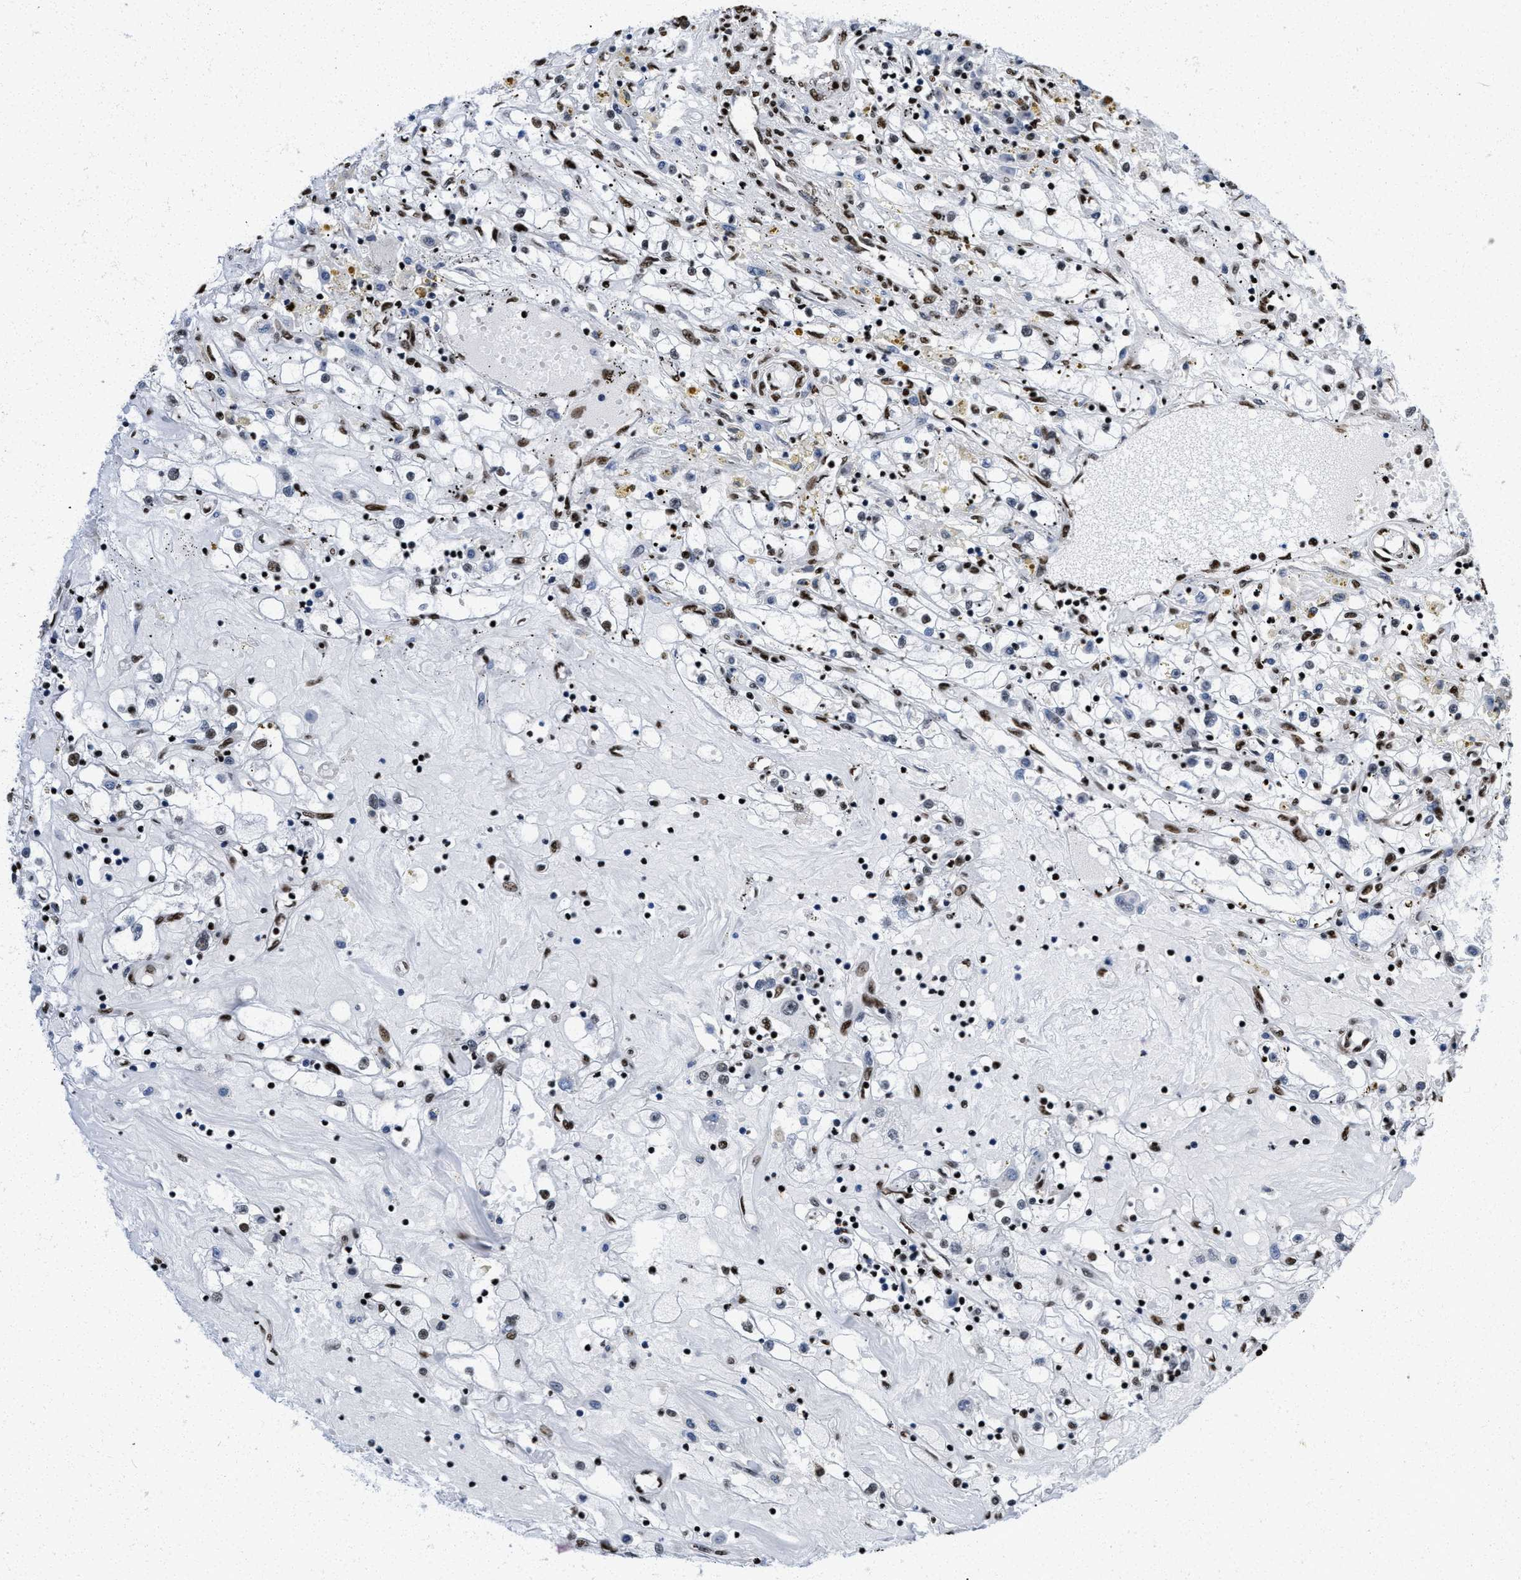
{"staining": {"intensity": "moderate", "quantity": "25%-75%", "location": "nuclear"}, "tissue": "renal cancer", "cell_type": "Tumor cells", "image_type": "cancer", "snomed": [{"axis": "morphology", "description": "Adenocarcinoma, NOS"}, {"axis": "topography", "description": "Kidney"}], "caption": "A photomicrograph of human renal adenocarcinoma stained for a protein exhibits moderate nuclear brown staining in tumor cells. (DAB (3,3'-diaminobenzidine) = brown stain, brightfield microscopy at high magnification).", "gene": "CREB1", "patient": {"sex": "male", "age": 56}}